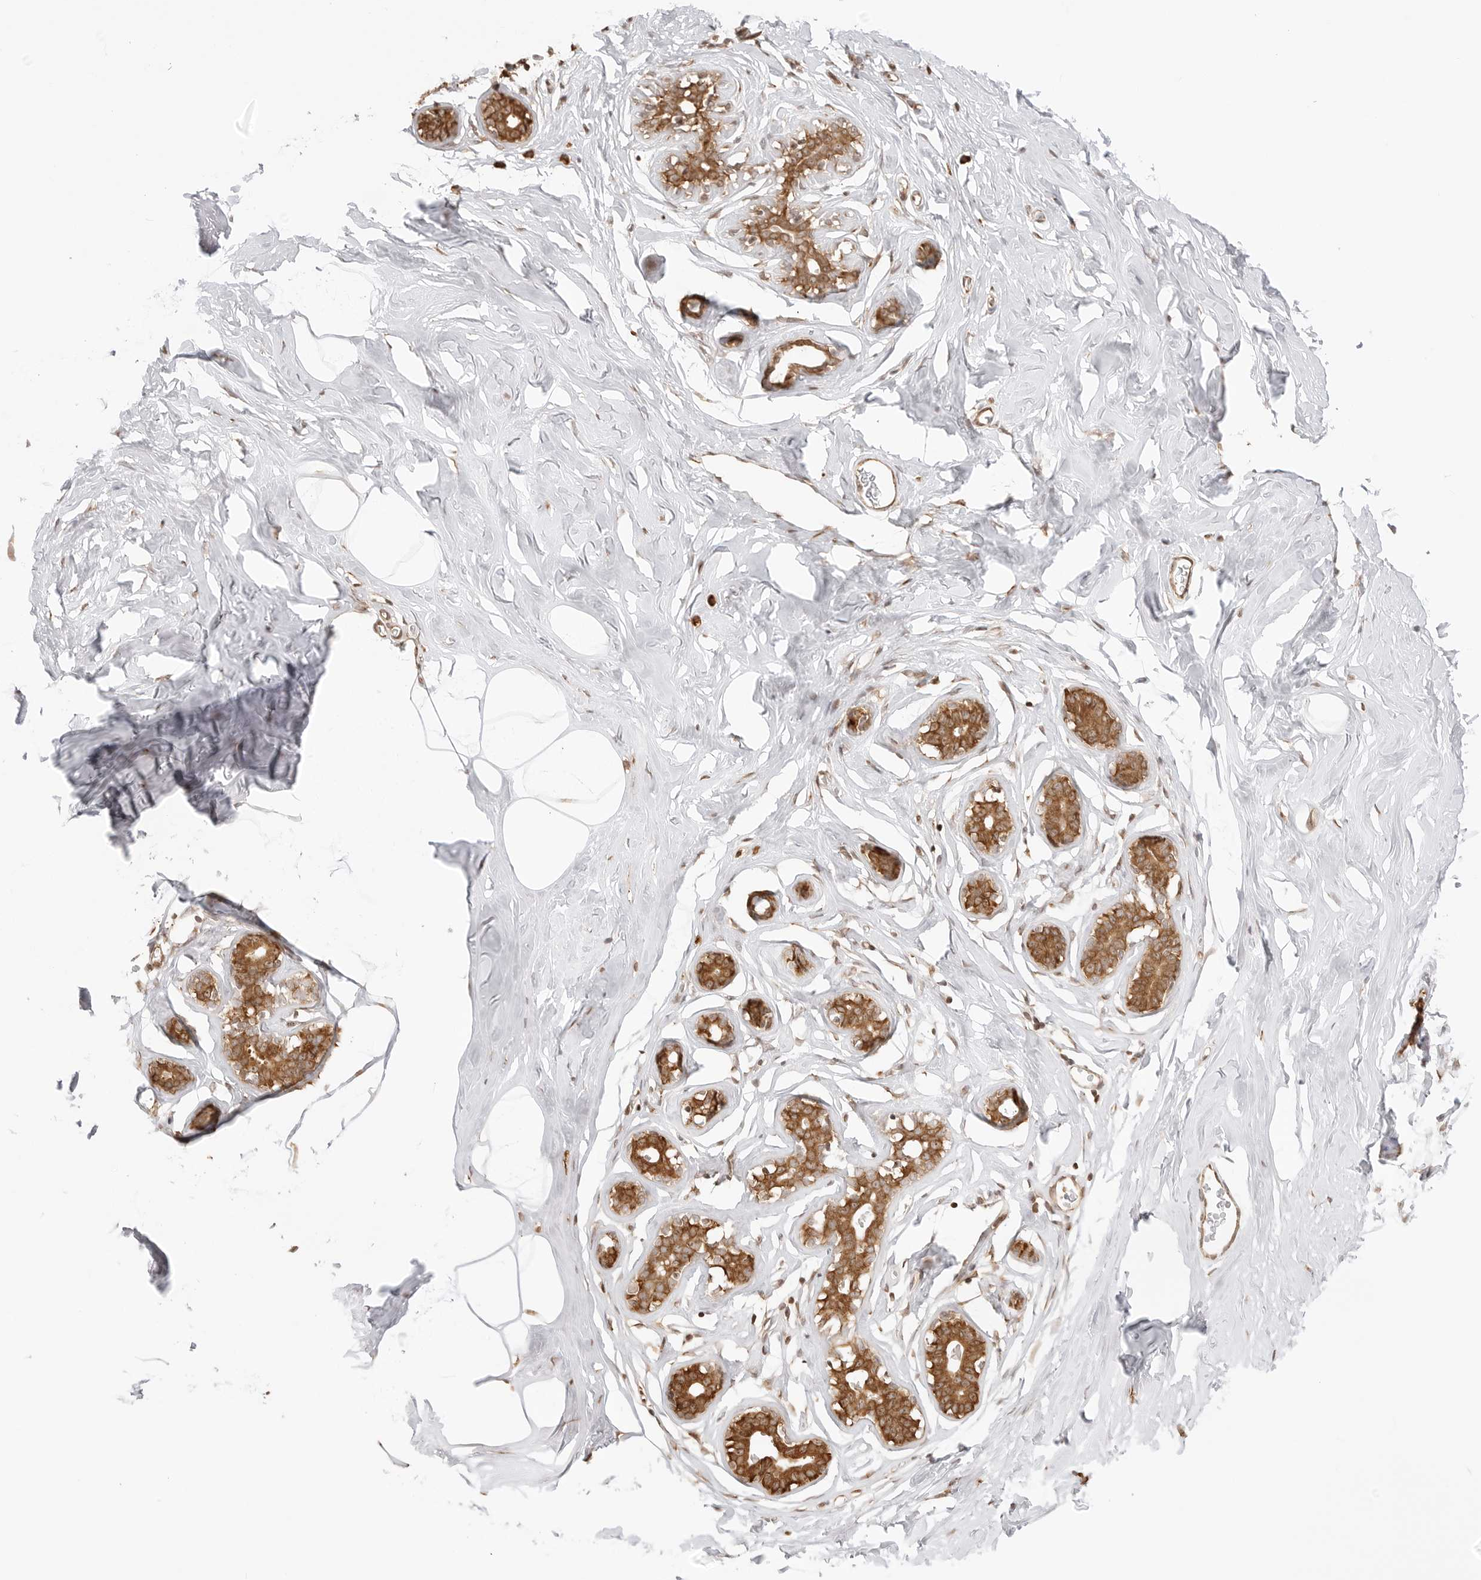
{"staining": {"intensity": "moderate", "quantity": ">75%", "location": "nuclear"}, "tissue": "adipose tissue", "cell_type": "Adipocytes", "image_type": "normal", "snomed": [{"axis": "morphology", "description": "Normal tissue, NOS"}, {"axis": "morphology", "description": "Fibrosis, NOS"}, {"axis": "topography", "description": "Breast"}, {"axis": "topography", "description": "Adipose tissue"}], "caption": "About >75% of adipocytes in normal human adipose tissue reveal moderate nuclear protein positivity as visualized by brown immunohistochemical staining.", "gene": "FKBP14", "patient": {"sex": "female", "age": 39}}